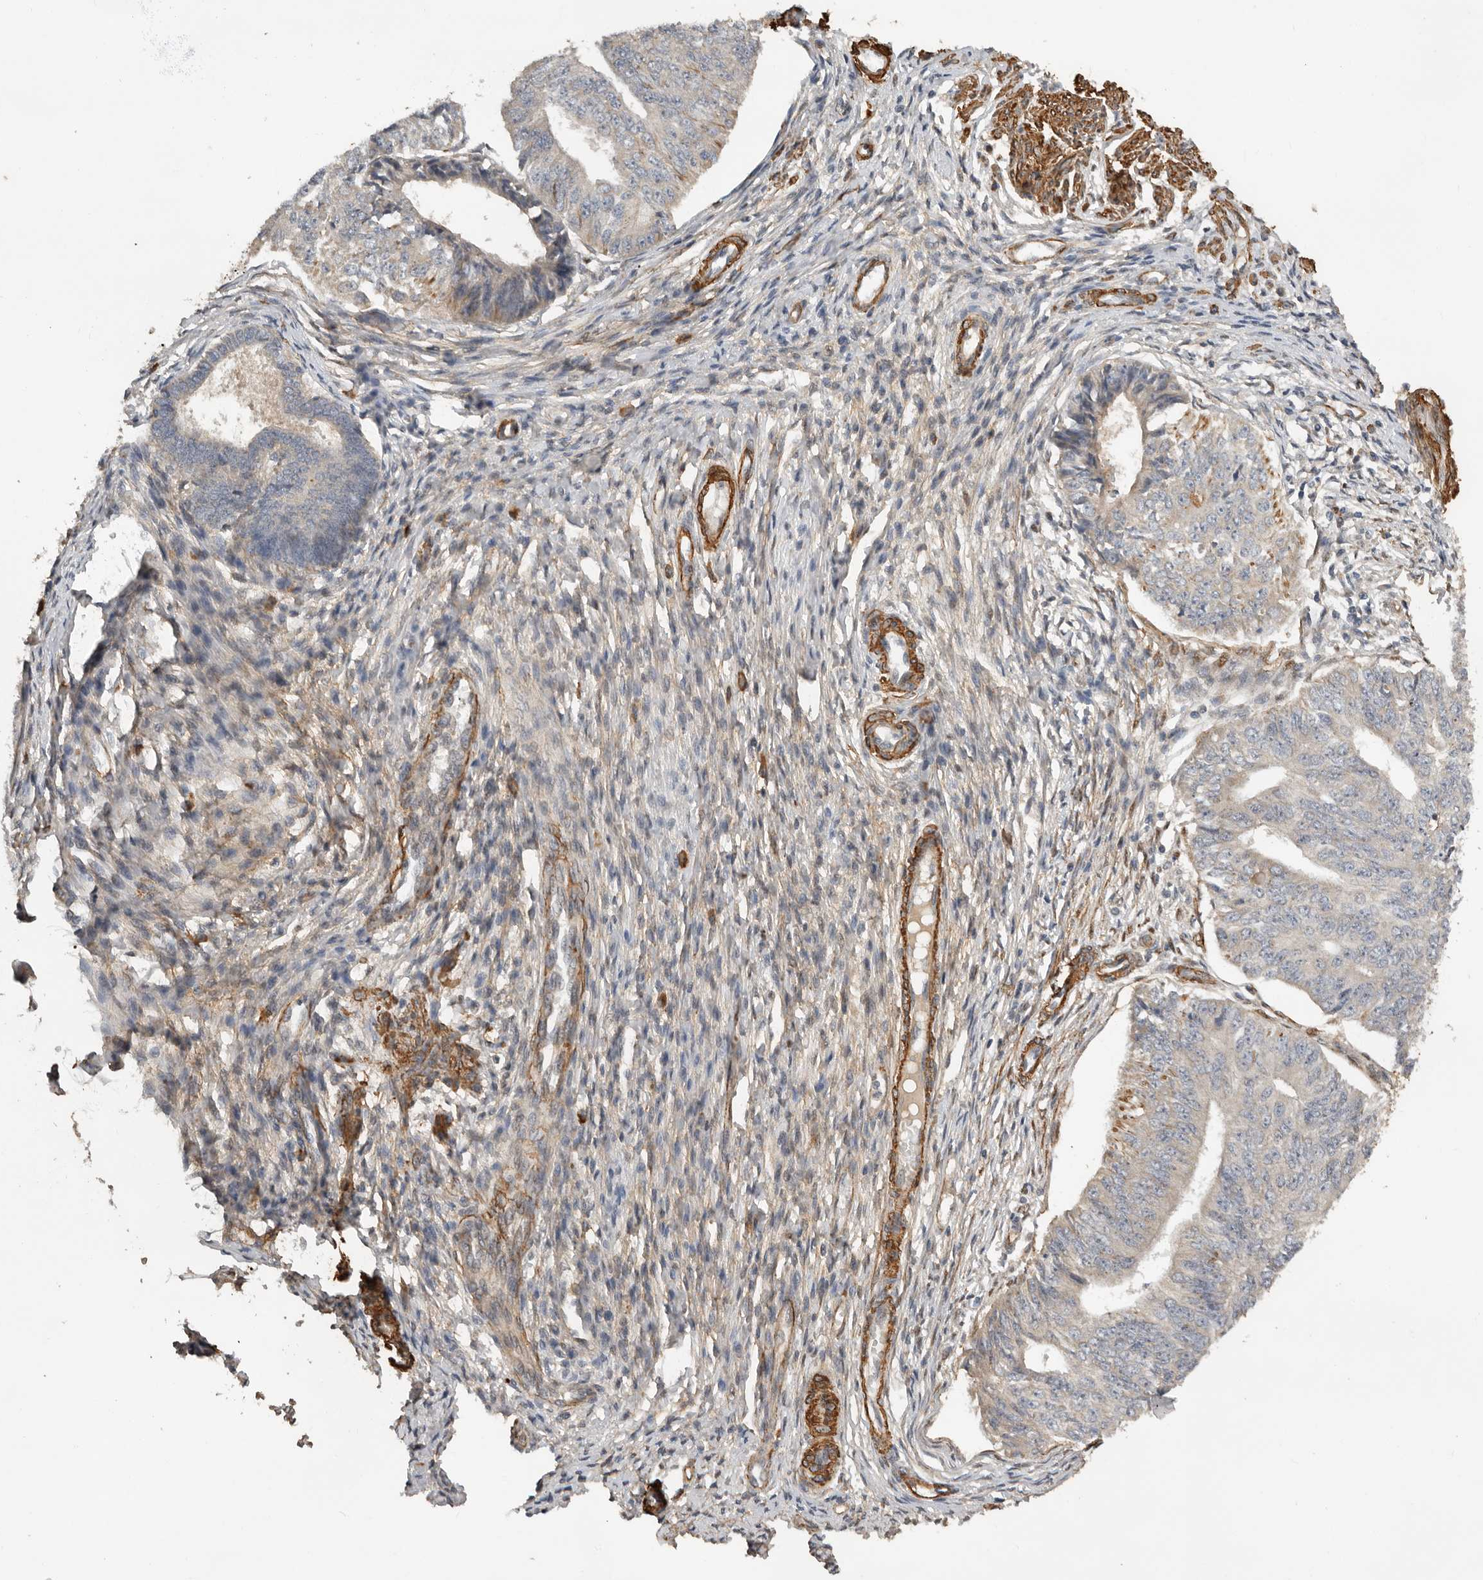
{"staining": {"intensity": "weak", "quantity": "<25%", "location": "cytoplasmic/membranous"}, "tissue": "endometrial cancer", "cell_type": "Tumor cells", "image_type": "cancer", "snomed": [{"axis": "morphology", "description": "Adenocarcinoma, NOS"}, {"axis": "topography", "description": "Endometrium"}], "caption": "Tumor cells show no significant expression in adenocarcinoma (endometrial). Brightfield microscopy of immunohistochemistry (IHC) stained with DAB (brown) and hematoxylin (blue), captured at high magnification.", "gene": "RNF157", "patient": {"sex": "female", "age": 32}}